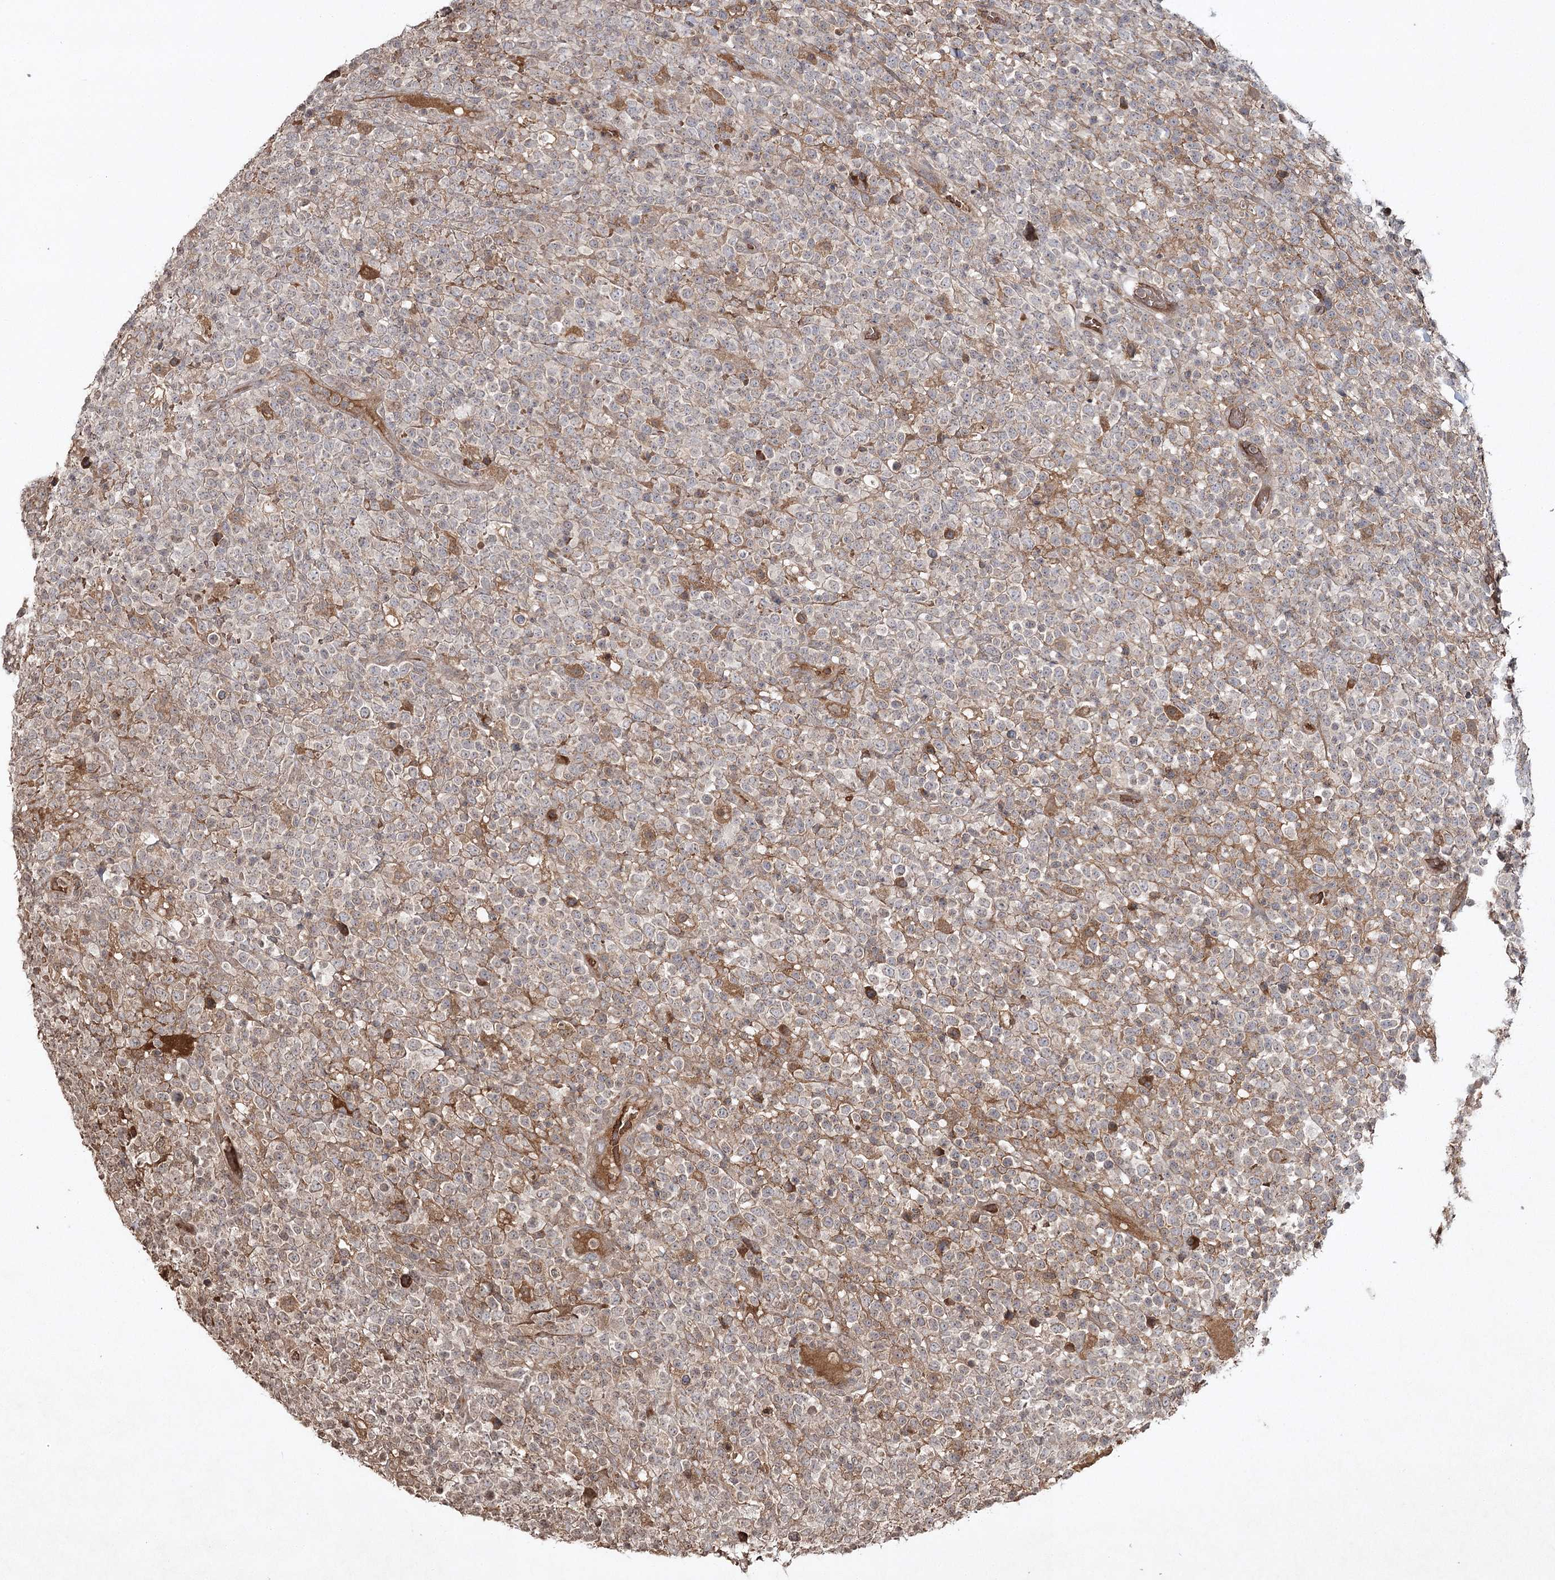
{"staining": {"intensity": "moderate", "quantity": "<25%", "location": "cytoplasmic/membranous"}, "tissue": "lymphoma", "cell_type": "Tumor cells", "image_type": "cancer", "snomed": [{"axis": "morphology", "description": "Malignant lymphoma, non-Hodgkin's type, High grade"}, {"axis": "topography", "description": "Colon"}], "caption": "A photomicrograph showing moderate cytoplasmic/membranous staining in about <25% of tumor cells in lymphoma, as visualized by brown immunohistochemical staining.", "gene": "CYP2B6", "patient": {"sex": "female", "age": 53}}